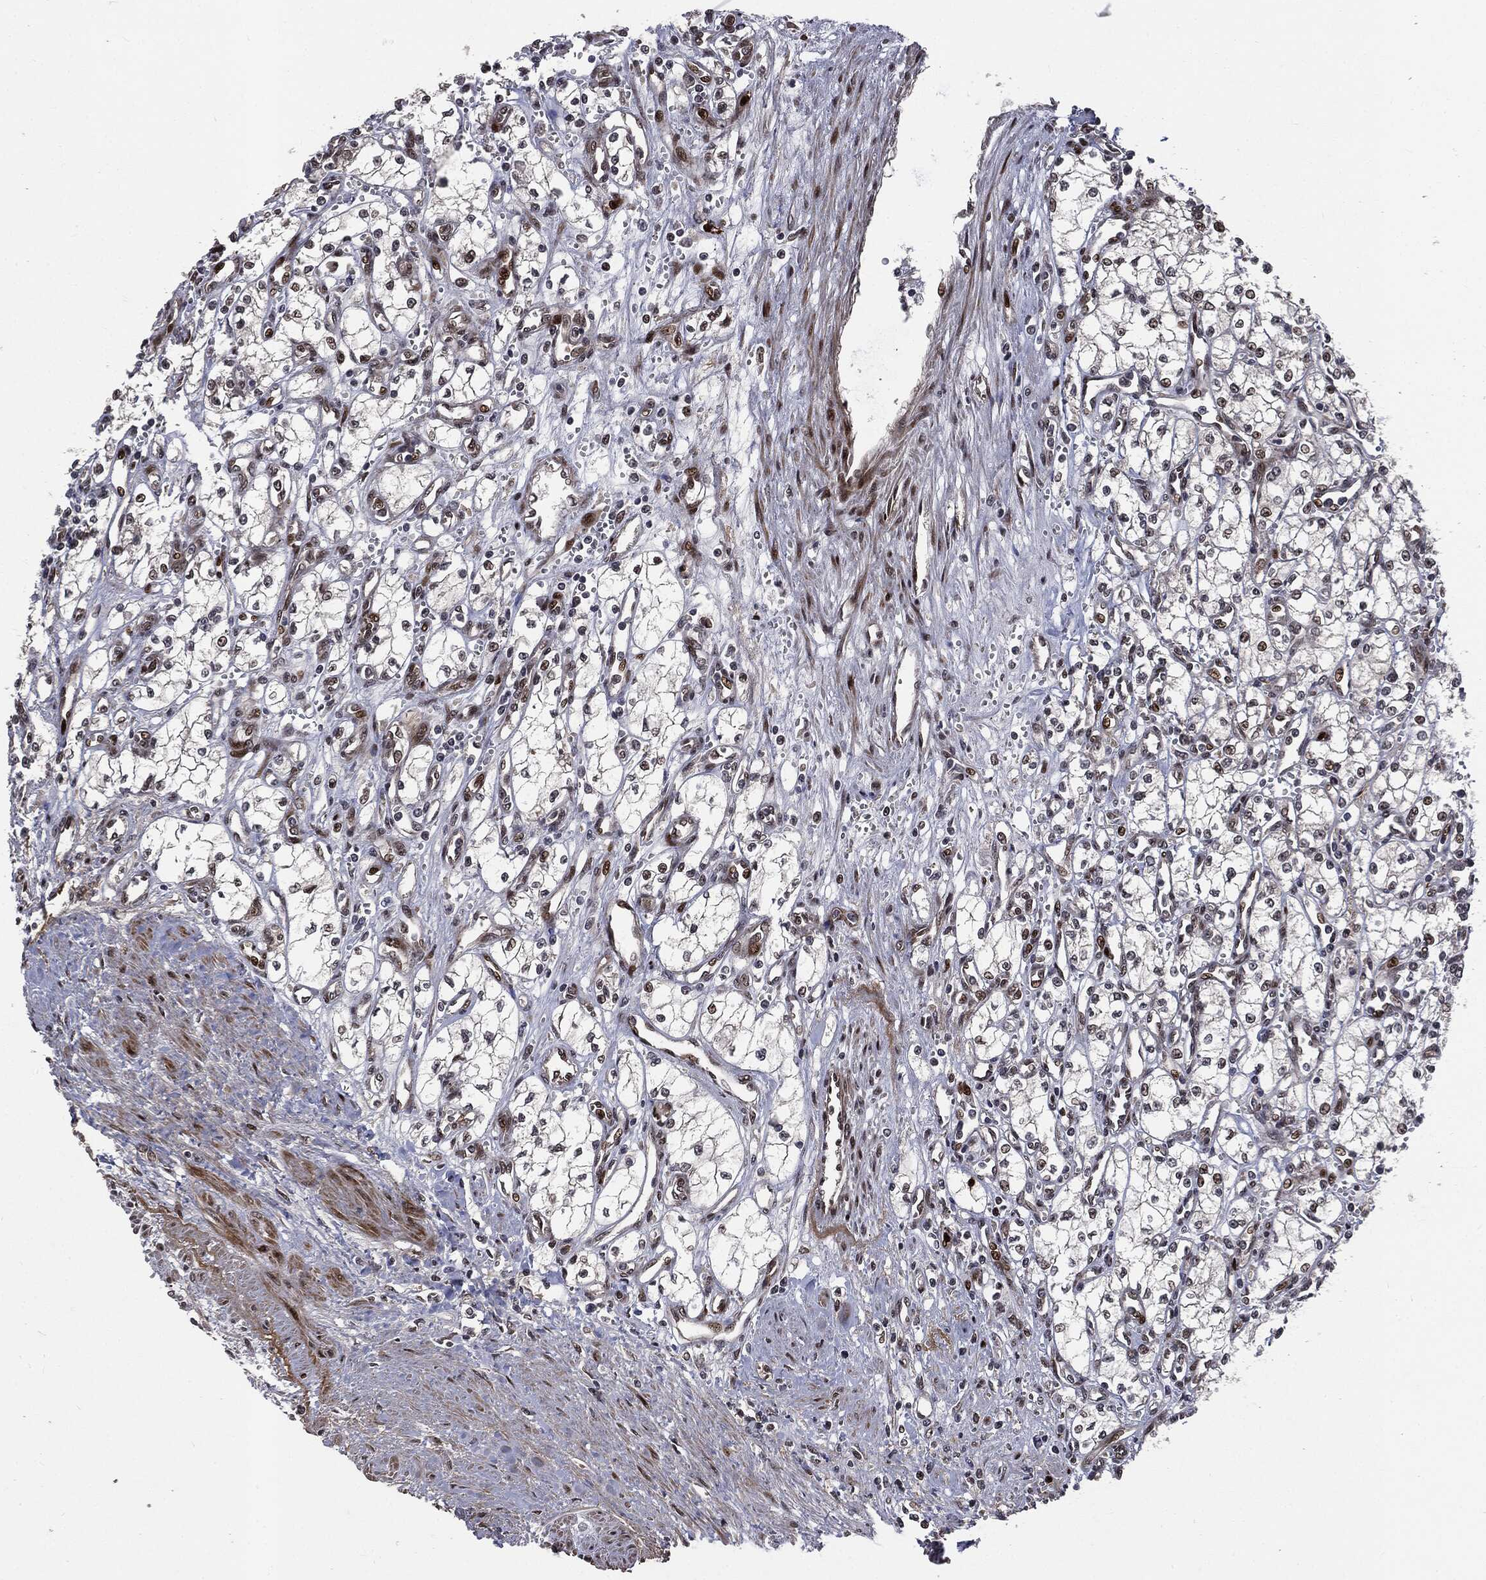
{"staining": {"intensity": "weak", "quantity": "25%-75%", "location": "nuclear"}, "tissue": "renal cancer", "cell_type": "Tumor cells", "image_type": "cancer", "snomed": [{"axis": "morphology", "description": "Adenocarcinoma, NOS"}, {"axis": "topography", "description": "Kidney"}], "caption": "The histopathology image demonstrates immunohistochemical staining of renal cancer. There is weak nuclear positivity is identified in approximately 25%-75% of tumor cells. Nuclei are stained in blue.", "gene": "SMAD4", "patient": {"sex": "male", "age": 59}}